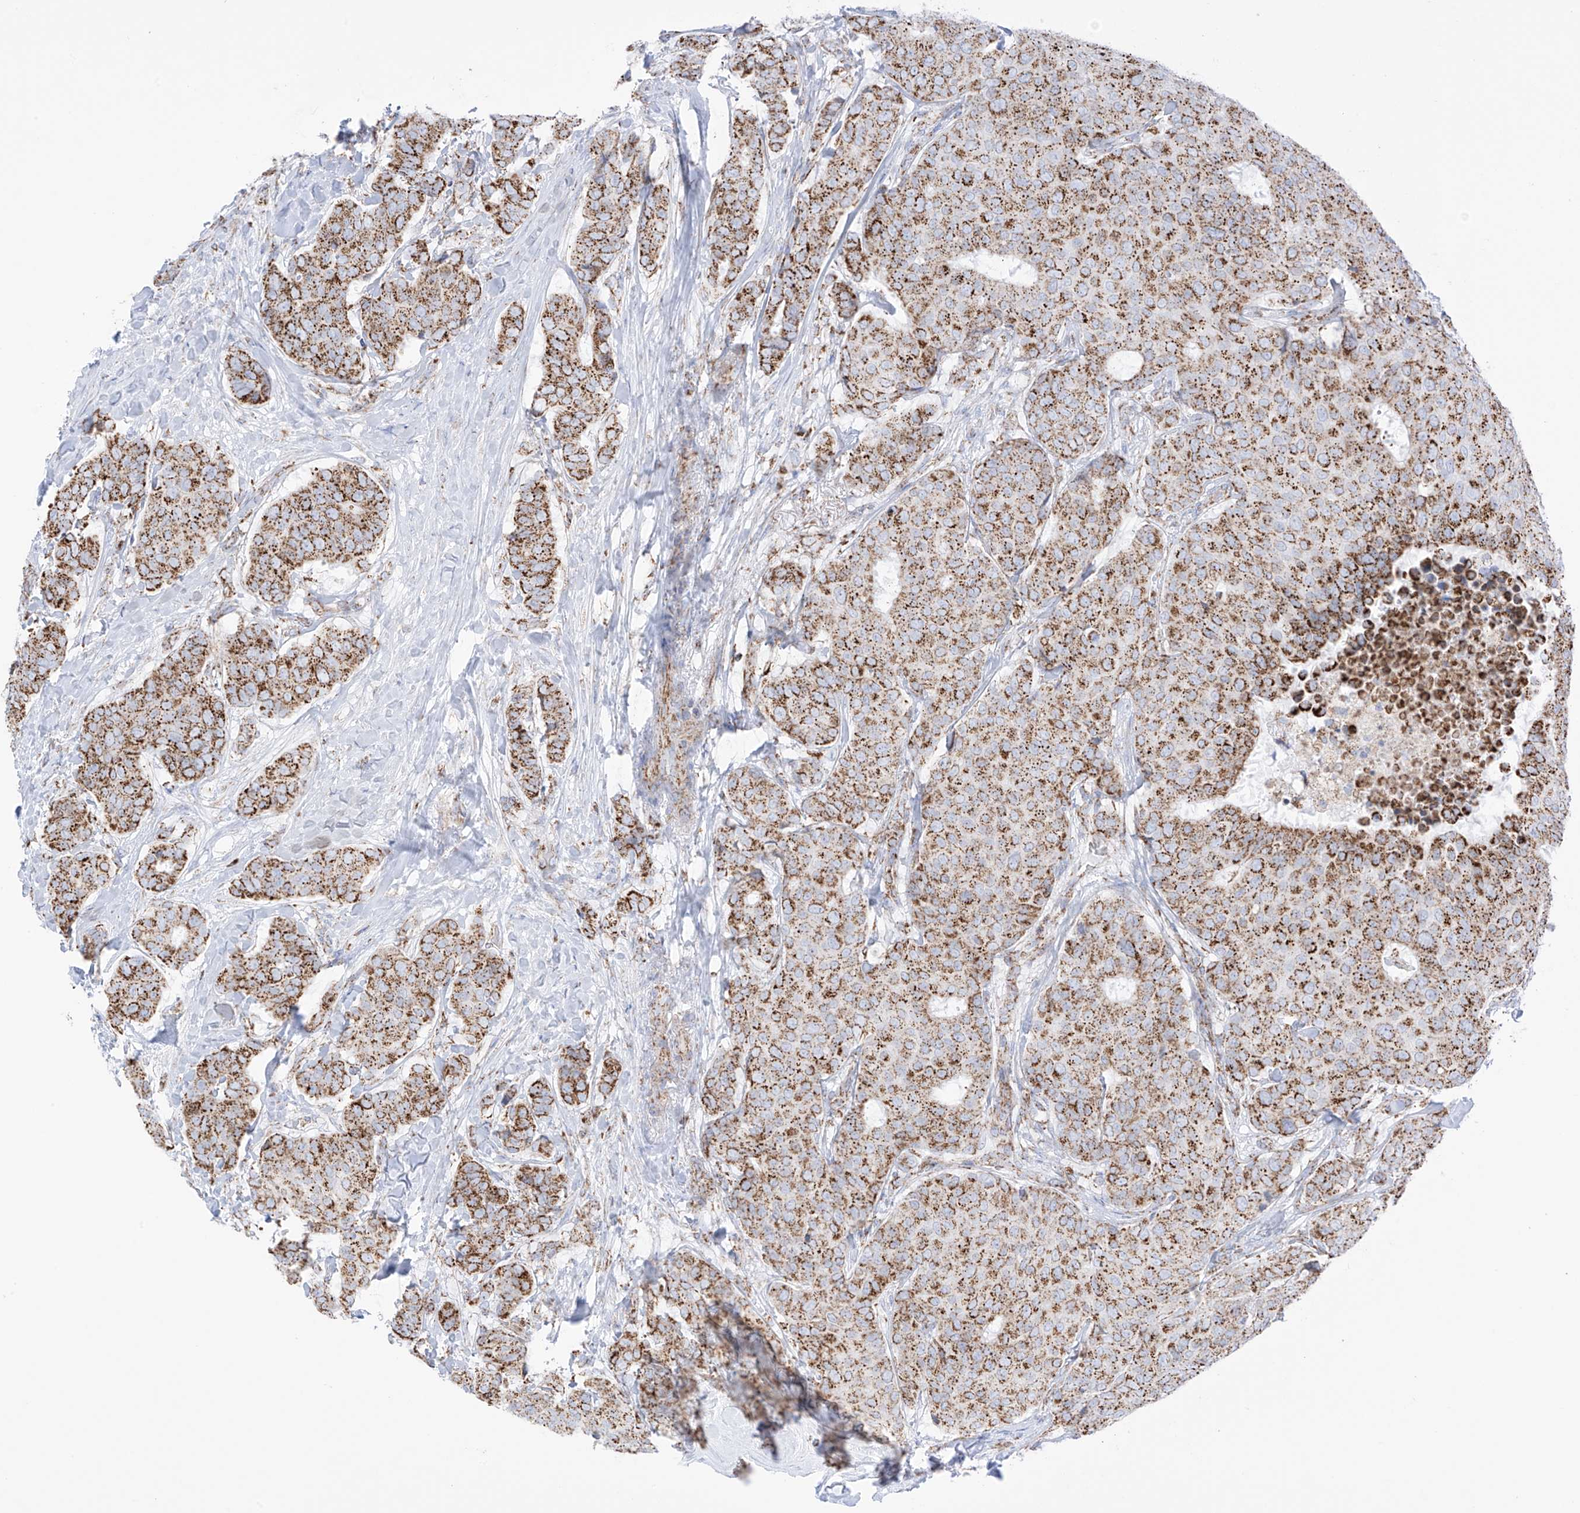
{"staining": {"intensity": "moderate", "quantity": ">75%", "location": "cytoplasmic/membranous"}, "tissue": "breast cancer", "cell_type": "Tumor cells", "image_type": "cancer", "snomed": [{"axis": "morphology", "description": "Duct carcinoma"}, {"axis": "topography", "description": "Breast"}], "caption": "Moderate cytoplasmic/membranous expression is appreciated in about >75% of tumor cells in breast invasive ductal carcinoma.", "gene": "XKR3", "patient": {"sex": "female", "age": 75}}